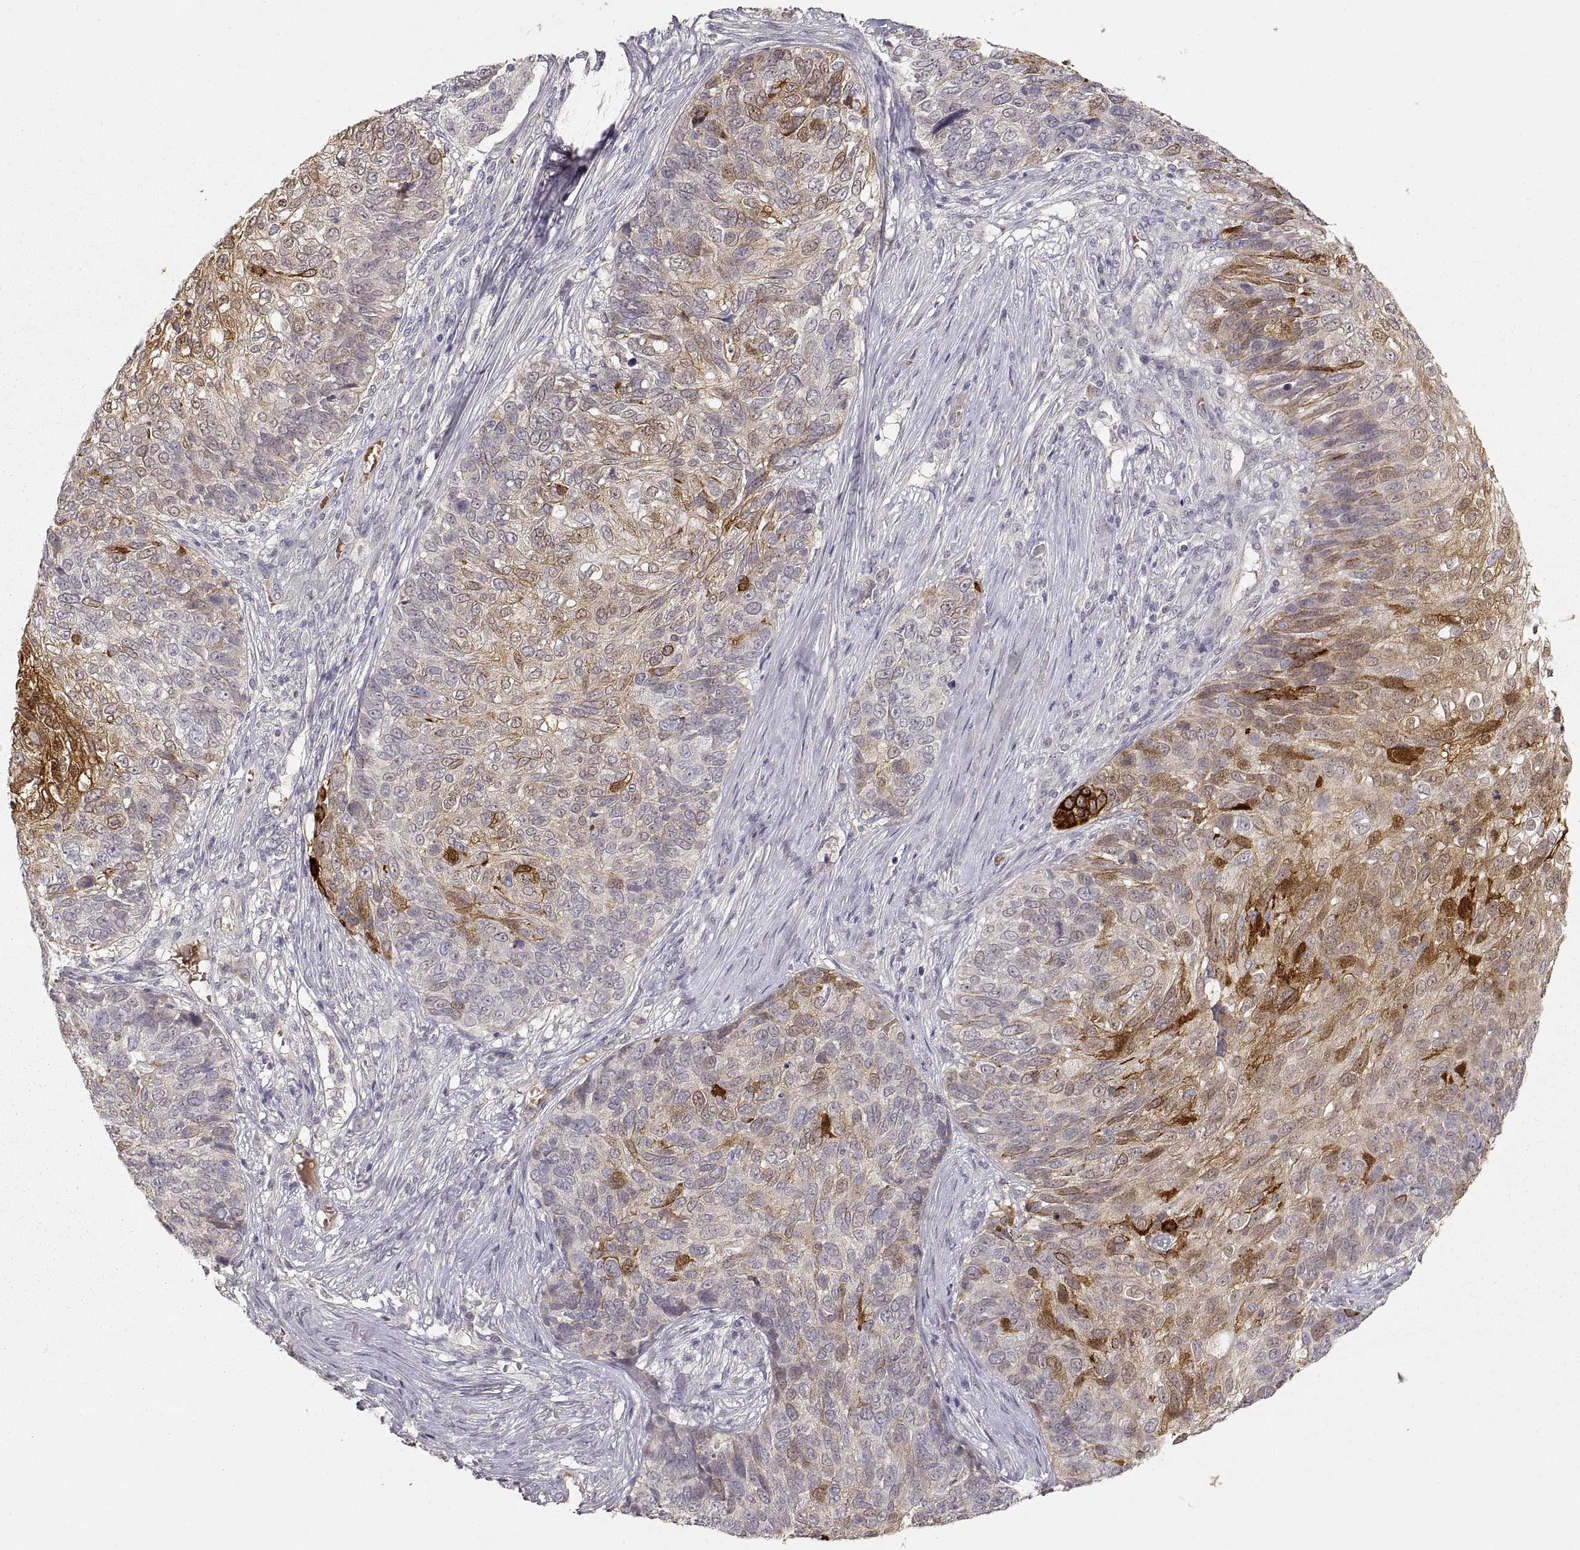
{"staining": {"intensity": "strong", "quantity": "25%-75%", "location": "cytoplasmic/membranous"}, "tissue": "skin cancer", "cell_type": "Tumor cells", "image_type": "cancer", "snomed": [{"axis": "morphology", "description": "Squamous cell carcinoma, NOS"}, {"axis": "topography", "description": "Skin"}], "caption": "The histopathology image shows a brown stain indicating the presence of a protein in the cytoplasmic/membranous of tumor cells in skin cancer (squamous cell carcinoma).", "gene": "LAMC2", "patient": {"sex": "male", "age": 92}}